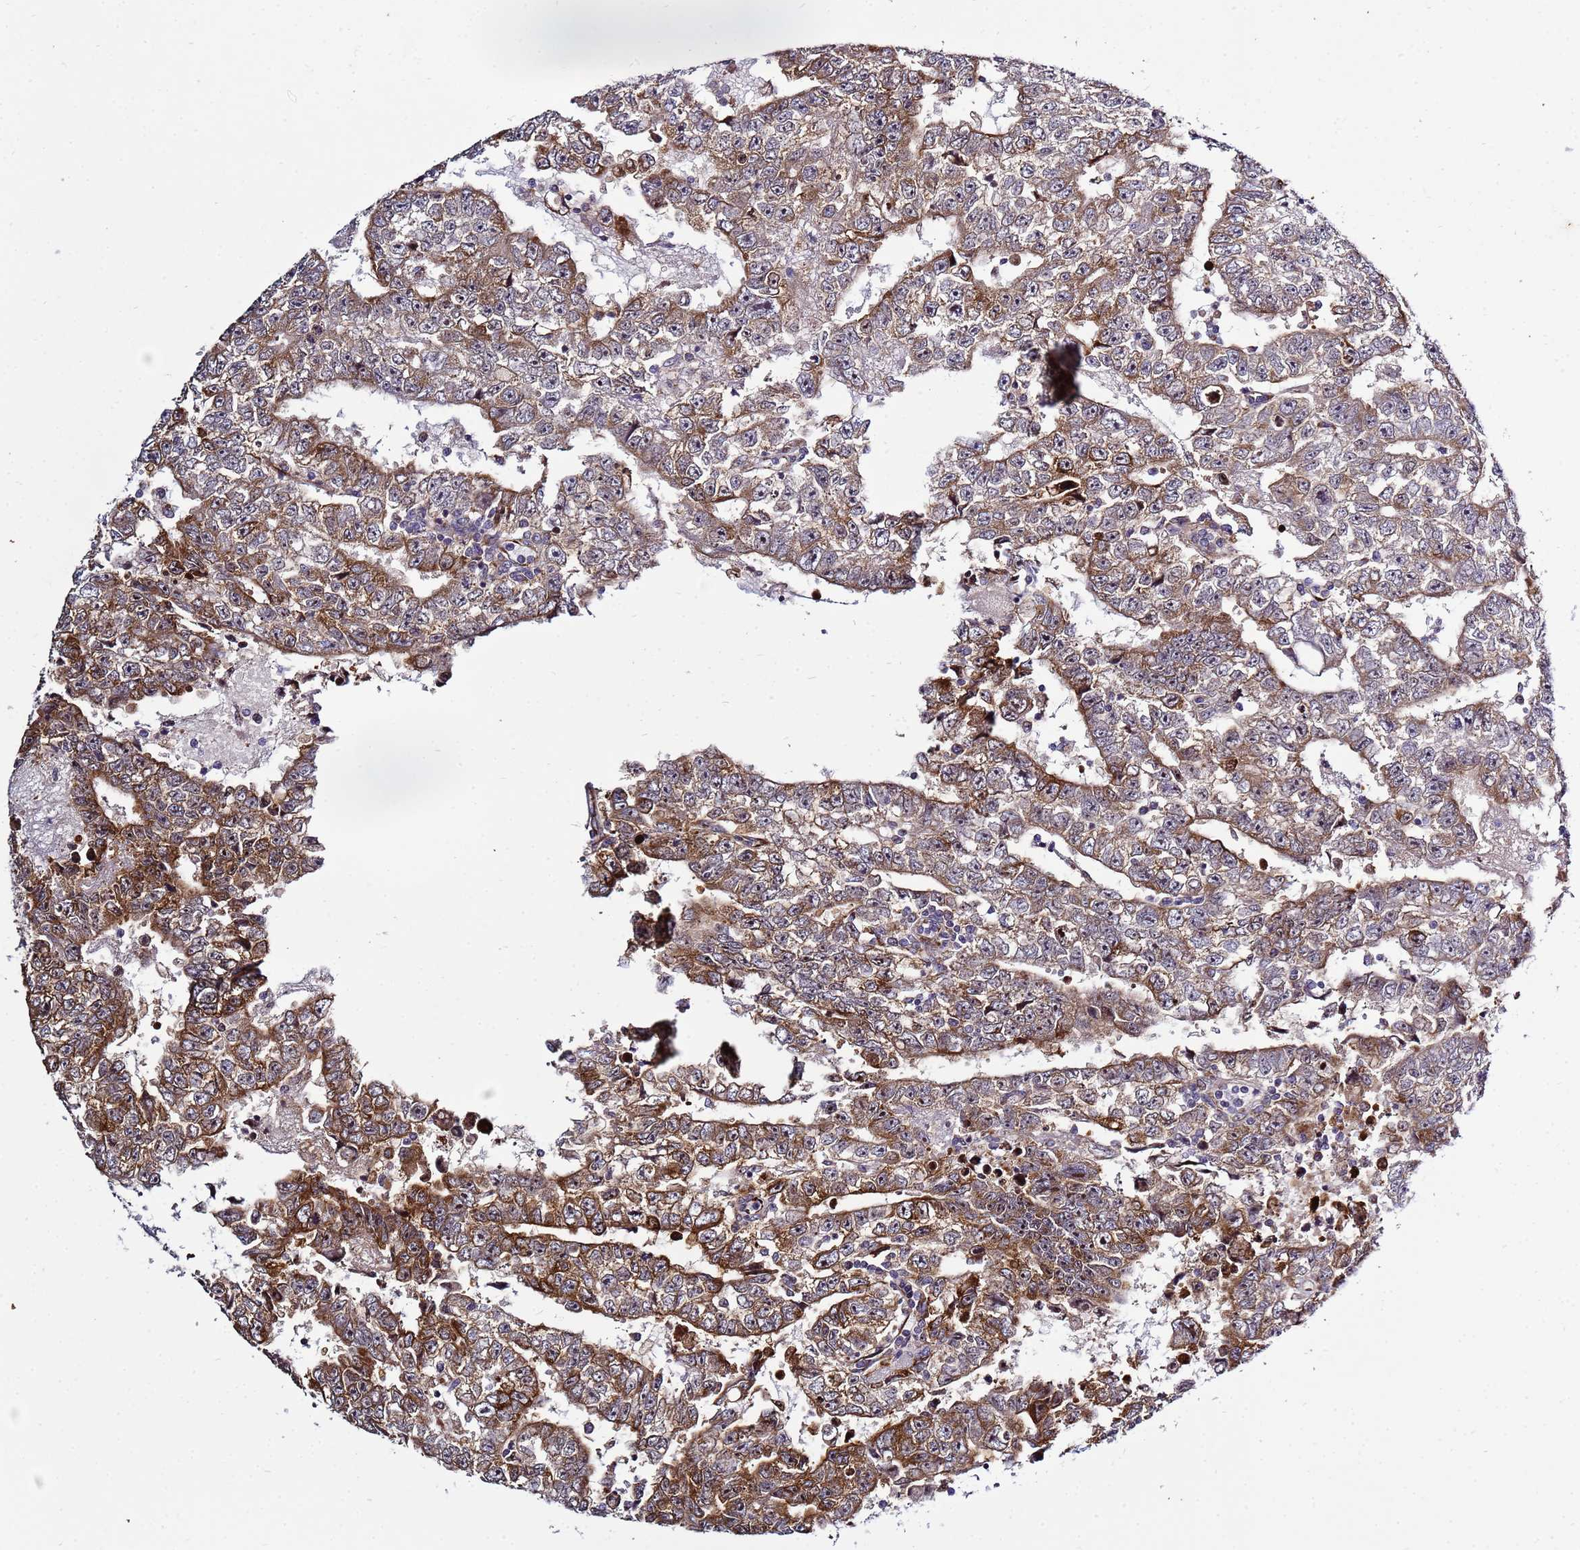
{"staining": {"intensity": "strong", "quantity": ">75%", "location": "cytoplasmic/membranous,nuclear"}, "tissue": "testis cancer", "cell_type": "Tumor cells", "image_type": "cancer", "snomed": [{"axis": "morphology", "description": "Carcinoma, Embryonal, NOS"}, {"axis": "topography", "description": "Testis"}], "caption": "Immunohistochemistry (DAB (3,3'-diaminobenzidine)) staining of testis embryonal carcinoma reveals strong cytoplasmic/membranous and nuclear protein positivity in approximately >75% of tumor cells.", "gene": "NOL8", "patient": {"sex": "male", "age": 25}}